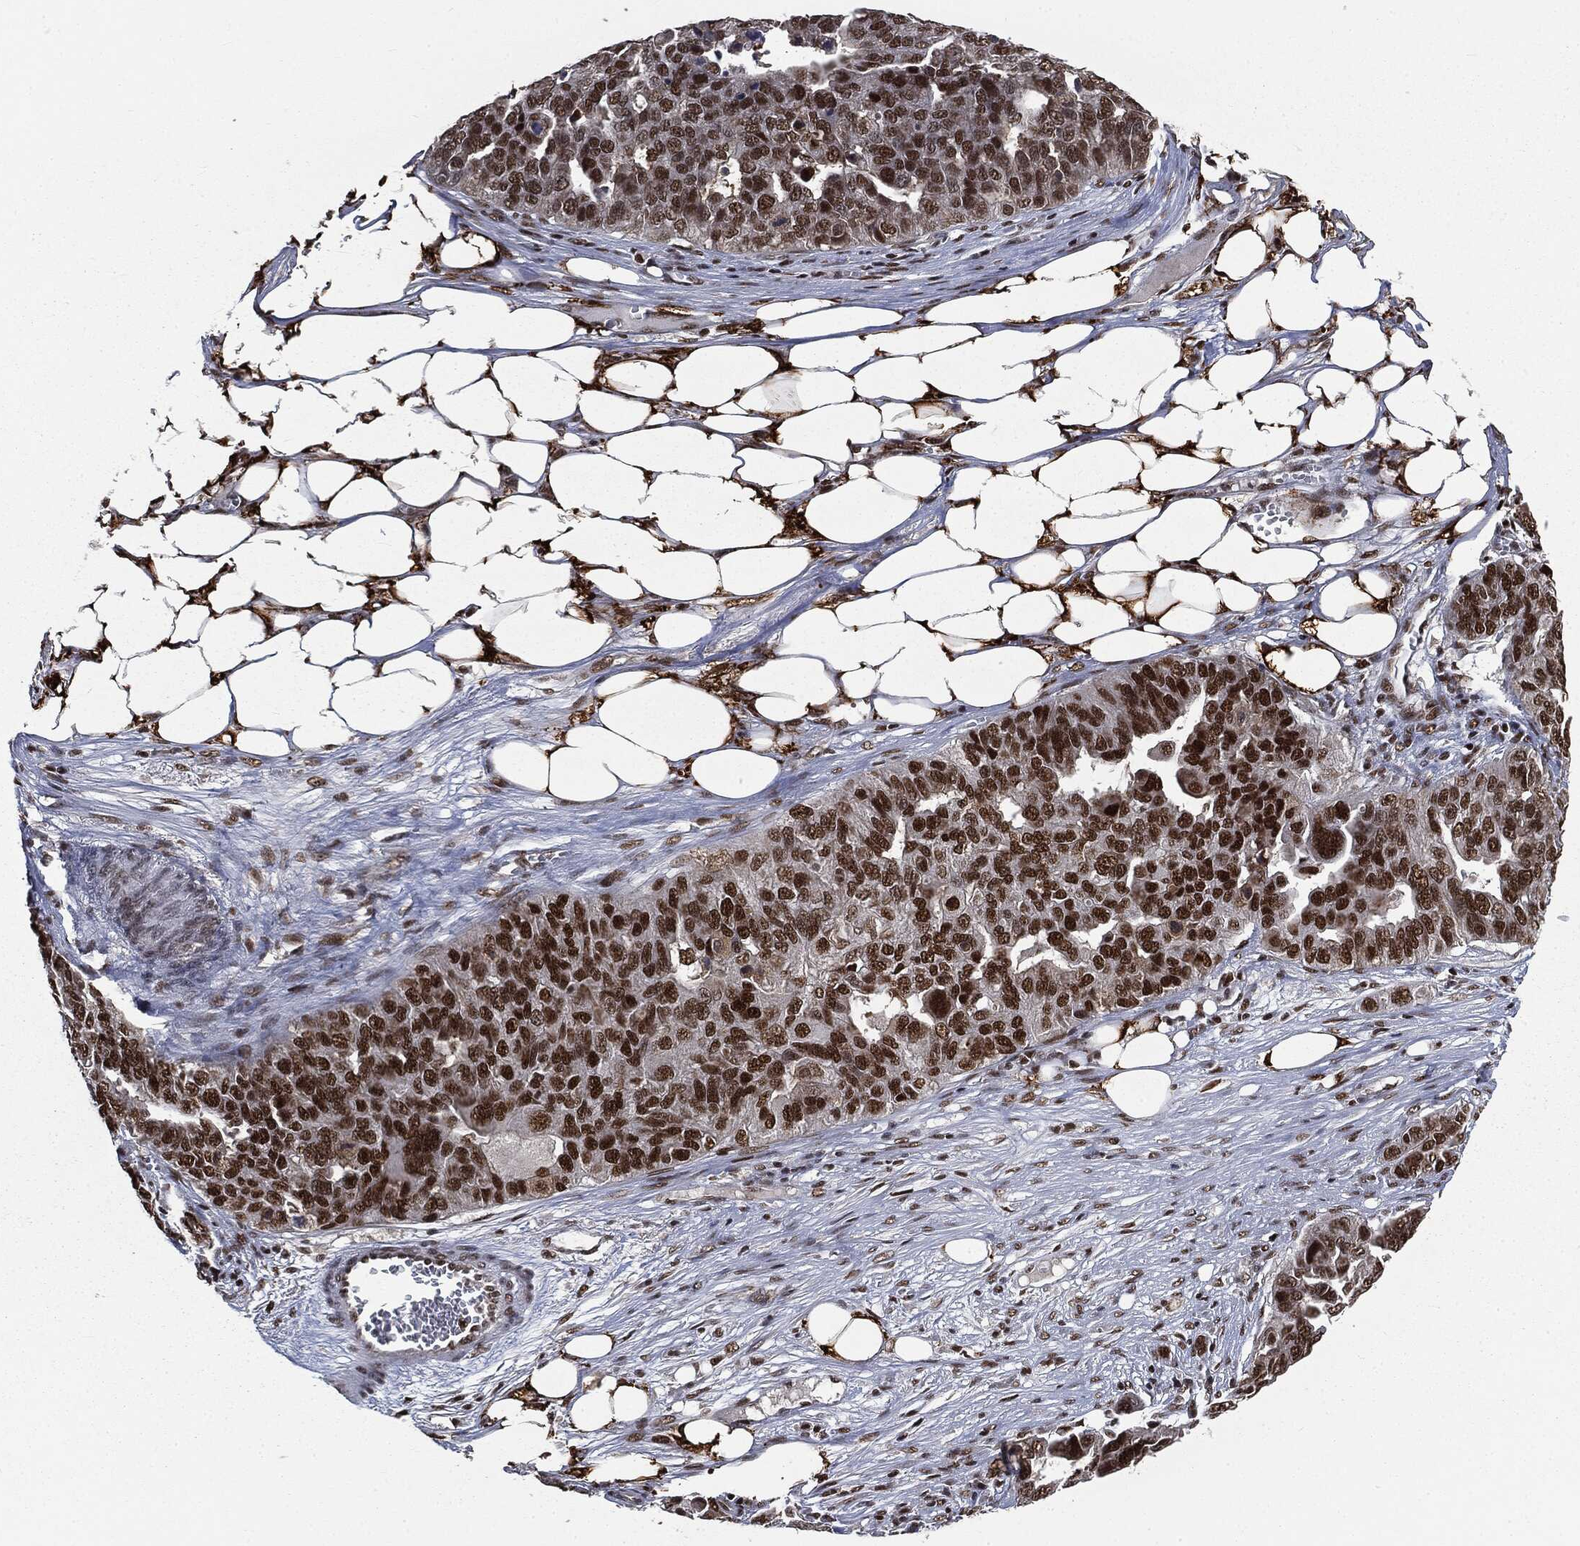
{"staining": {"intensity": "strong", "quantity": ">75%", "location": "nuclear"}, "tissue": "ovarian cancer", "cell_type": "Tumor cells", "image_type": "cancer", "snomed": [{"axis": "morphology", "description": "Carcinoma, endometroid"}, {"axis": "topography", "description": "Soft tissue"}, {"axis": "topography", "description": "Ovary"}], "caption": "Ovarian endometroid carcinoma stained with a brown dye reveals strong nuclear positive expression in about >75% of tumor cells.", "gene": "DPH2", "patient": {"sex": "female", "age": 52}}